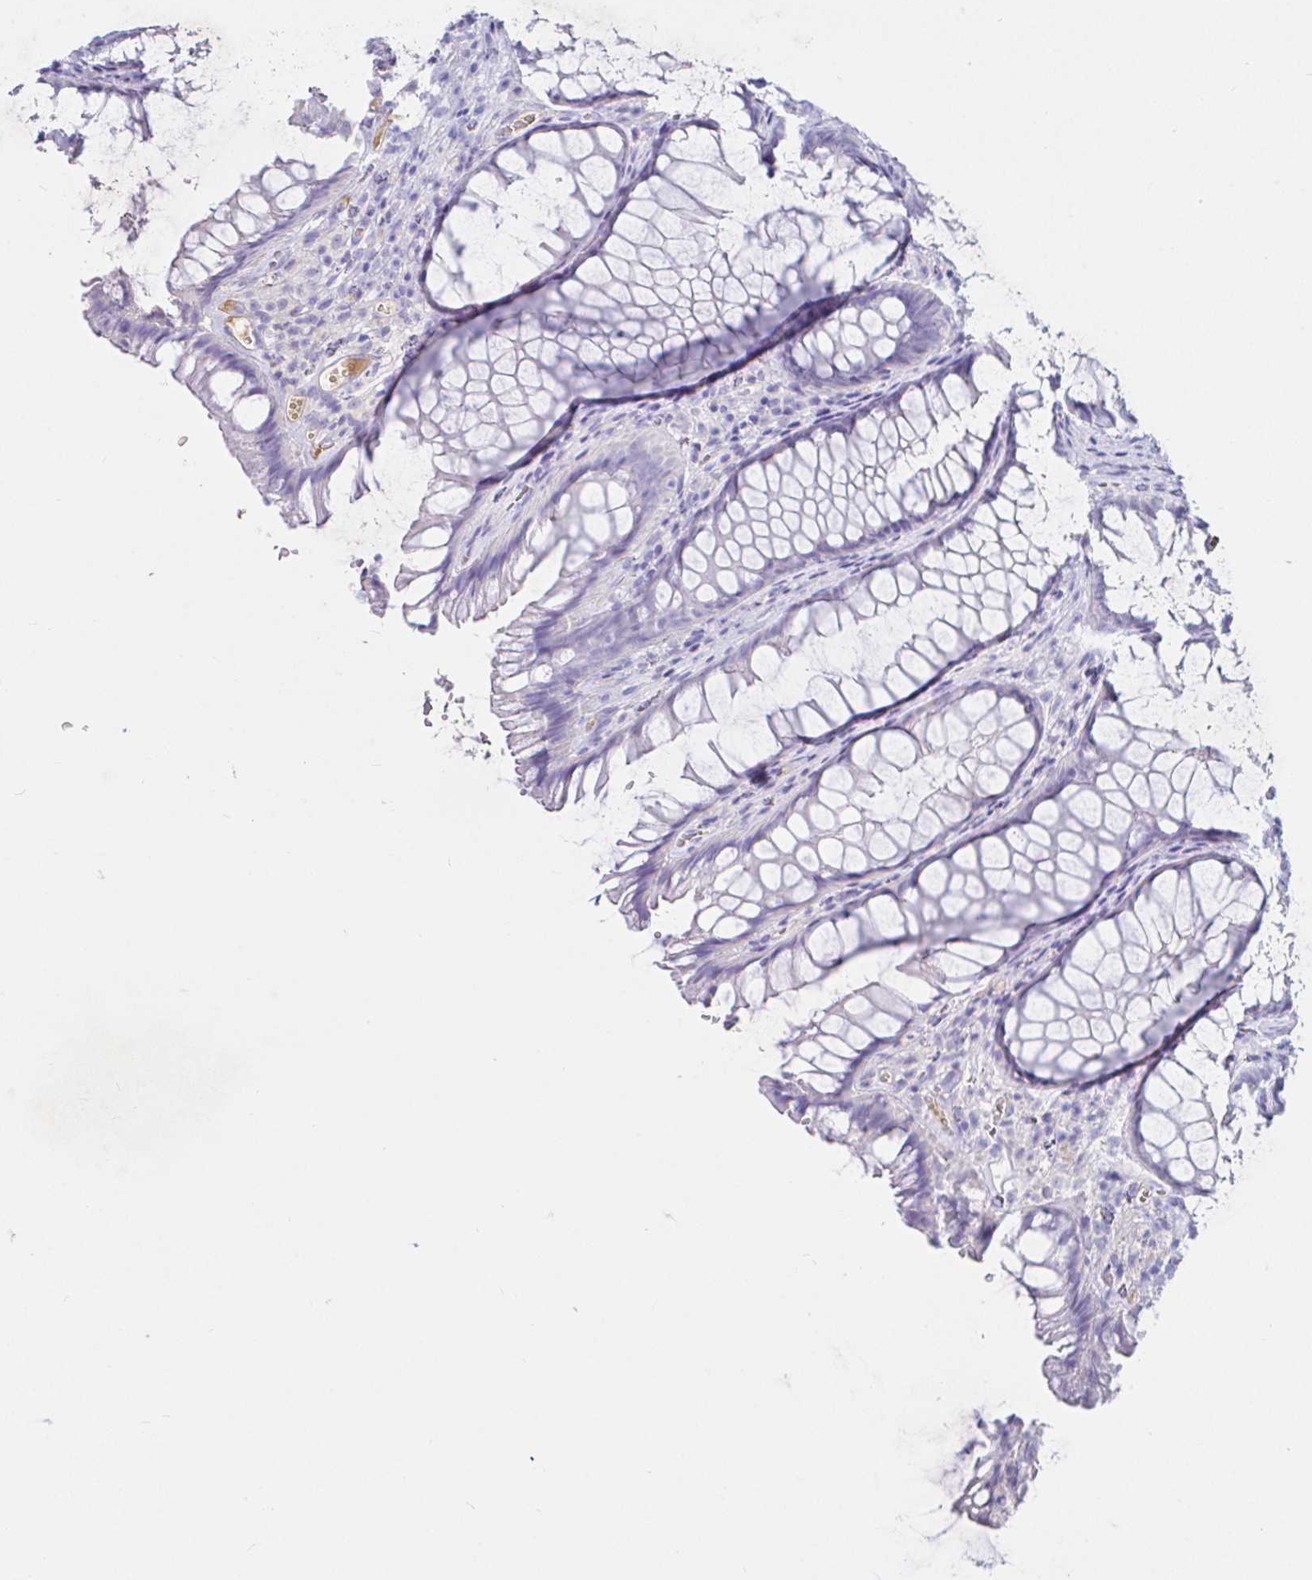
{"staining": {"intensity": "negative", "quantity": "none", "location": "none"}, "tissue": "rectum", "cell_type": "Glandular cells", "image_type": "normal", "snomed": [{"axis": "morphology", "description": "Normal tissue, NOS"}, {"axis": "topography", "description": "Rectum"}], "caption": "IHC histopathology image of normal rectum: human rectum stained with DAB shows no significant protein positivity in glandular cells.", "gene": "SAA2", "patient": {"sex": "male", "age": 53}}